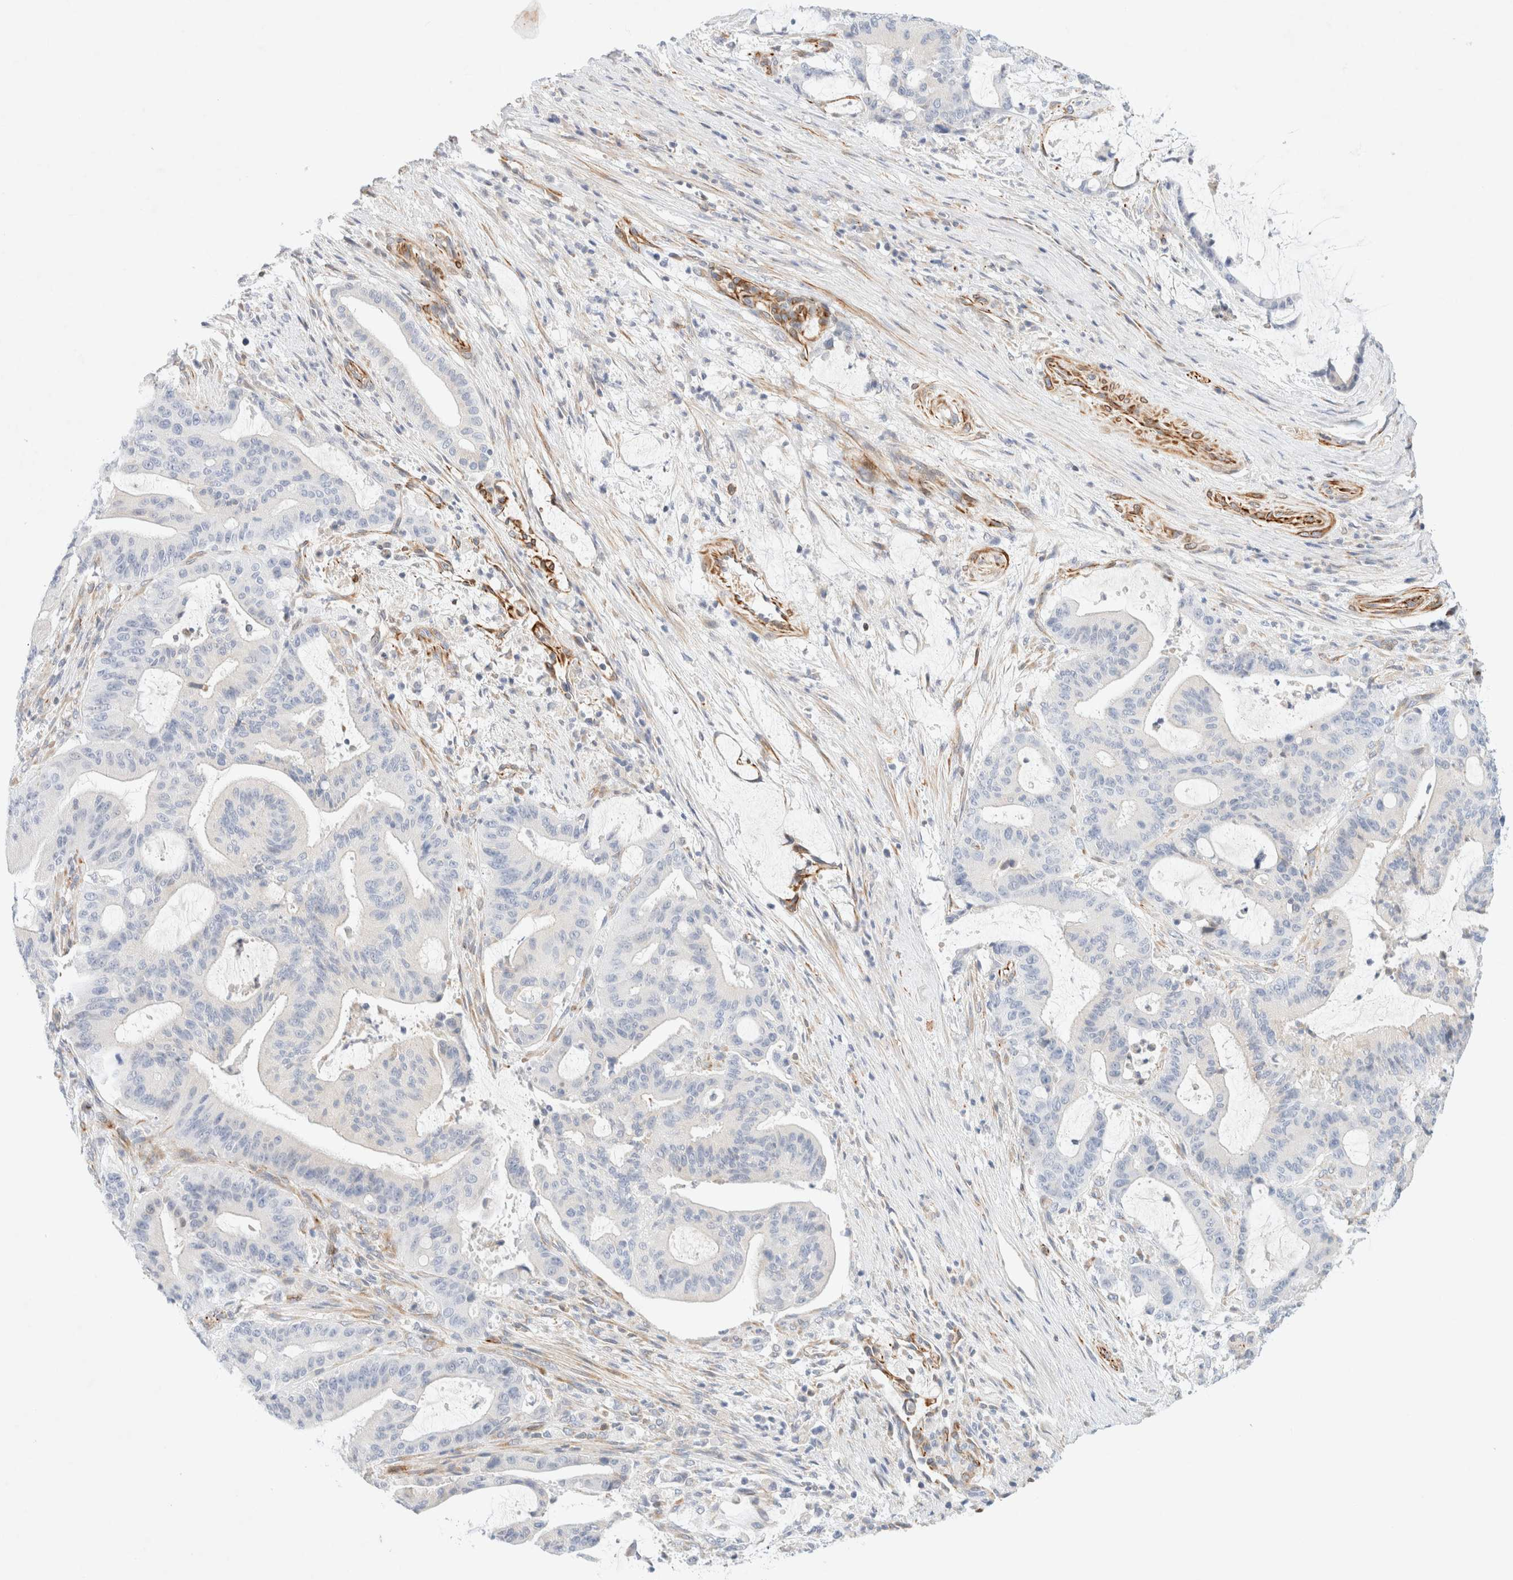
{"staining": {"intensity": "negative", "quantity": "none", "location": "none"}, "tissue": "liver cancer", "cell_type": "Tumor cells", "image_type": "cancer", "snomed": [{"axis": "morphology", "description": "Normal tissue, NOS"}, {"axis": "morphology", "description": "Cholangiocarcinoma"}, {"axis": "topography", "description": "Liver"}, {"axis": "topography", "description": "Peripheral nerve tissue"}], "caption": "An image of human cholangiocarcinoma (liver) is negative for staining in tumor cells.", "gene": "SLC25A48", "patient": {"sex": "female", "age": 73}}